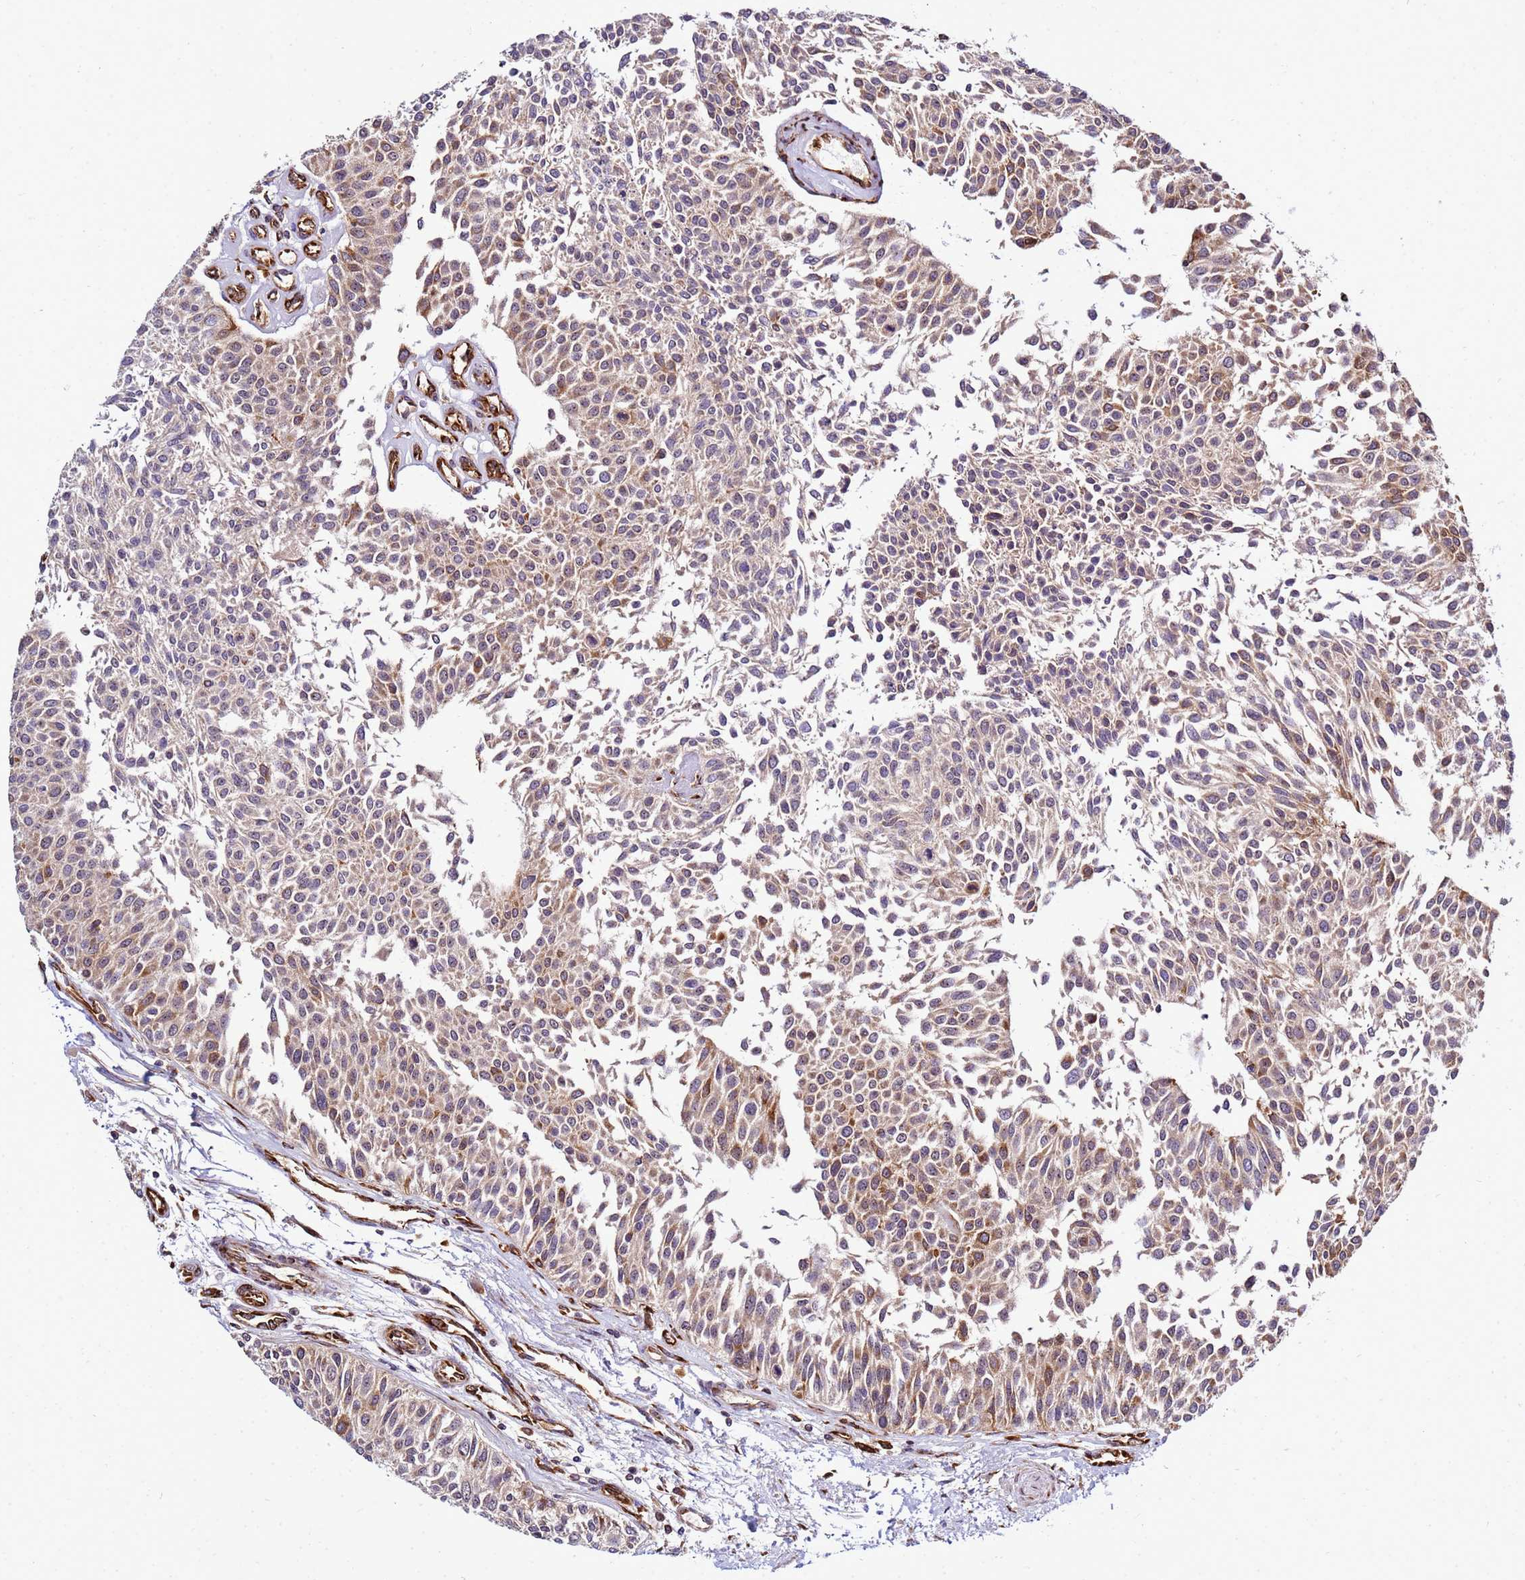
{"staining": {"intensity": "weak", "quantity": "25%-75%", "location": "cytoplasmic/membranous"}, "tissue": "urothelial cancer", "cell_type": "Tumor cells", "image_type": "cancer", "snomed": [{"axis": "morphology", "description": "Urothelial carcinoma, NOS"}, {"axis": "topography", "description": "Urinary bladder"}], "caption": "This photomicrograph reveals immunohistochemistry (IHC) staining of urothelial cancer, with low weak cytoplasmic/membranous staining in approximately 25%-75% of tumor cells.", "gene": "NOL8", "patient": {"sex": "male", "age": 55}}